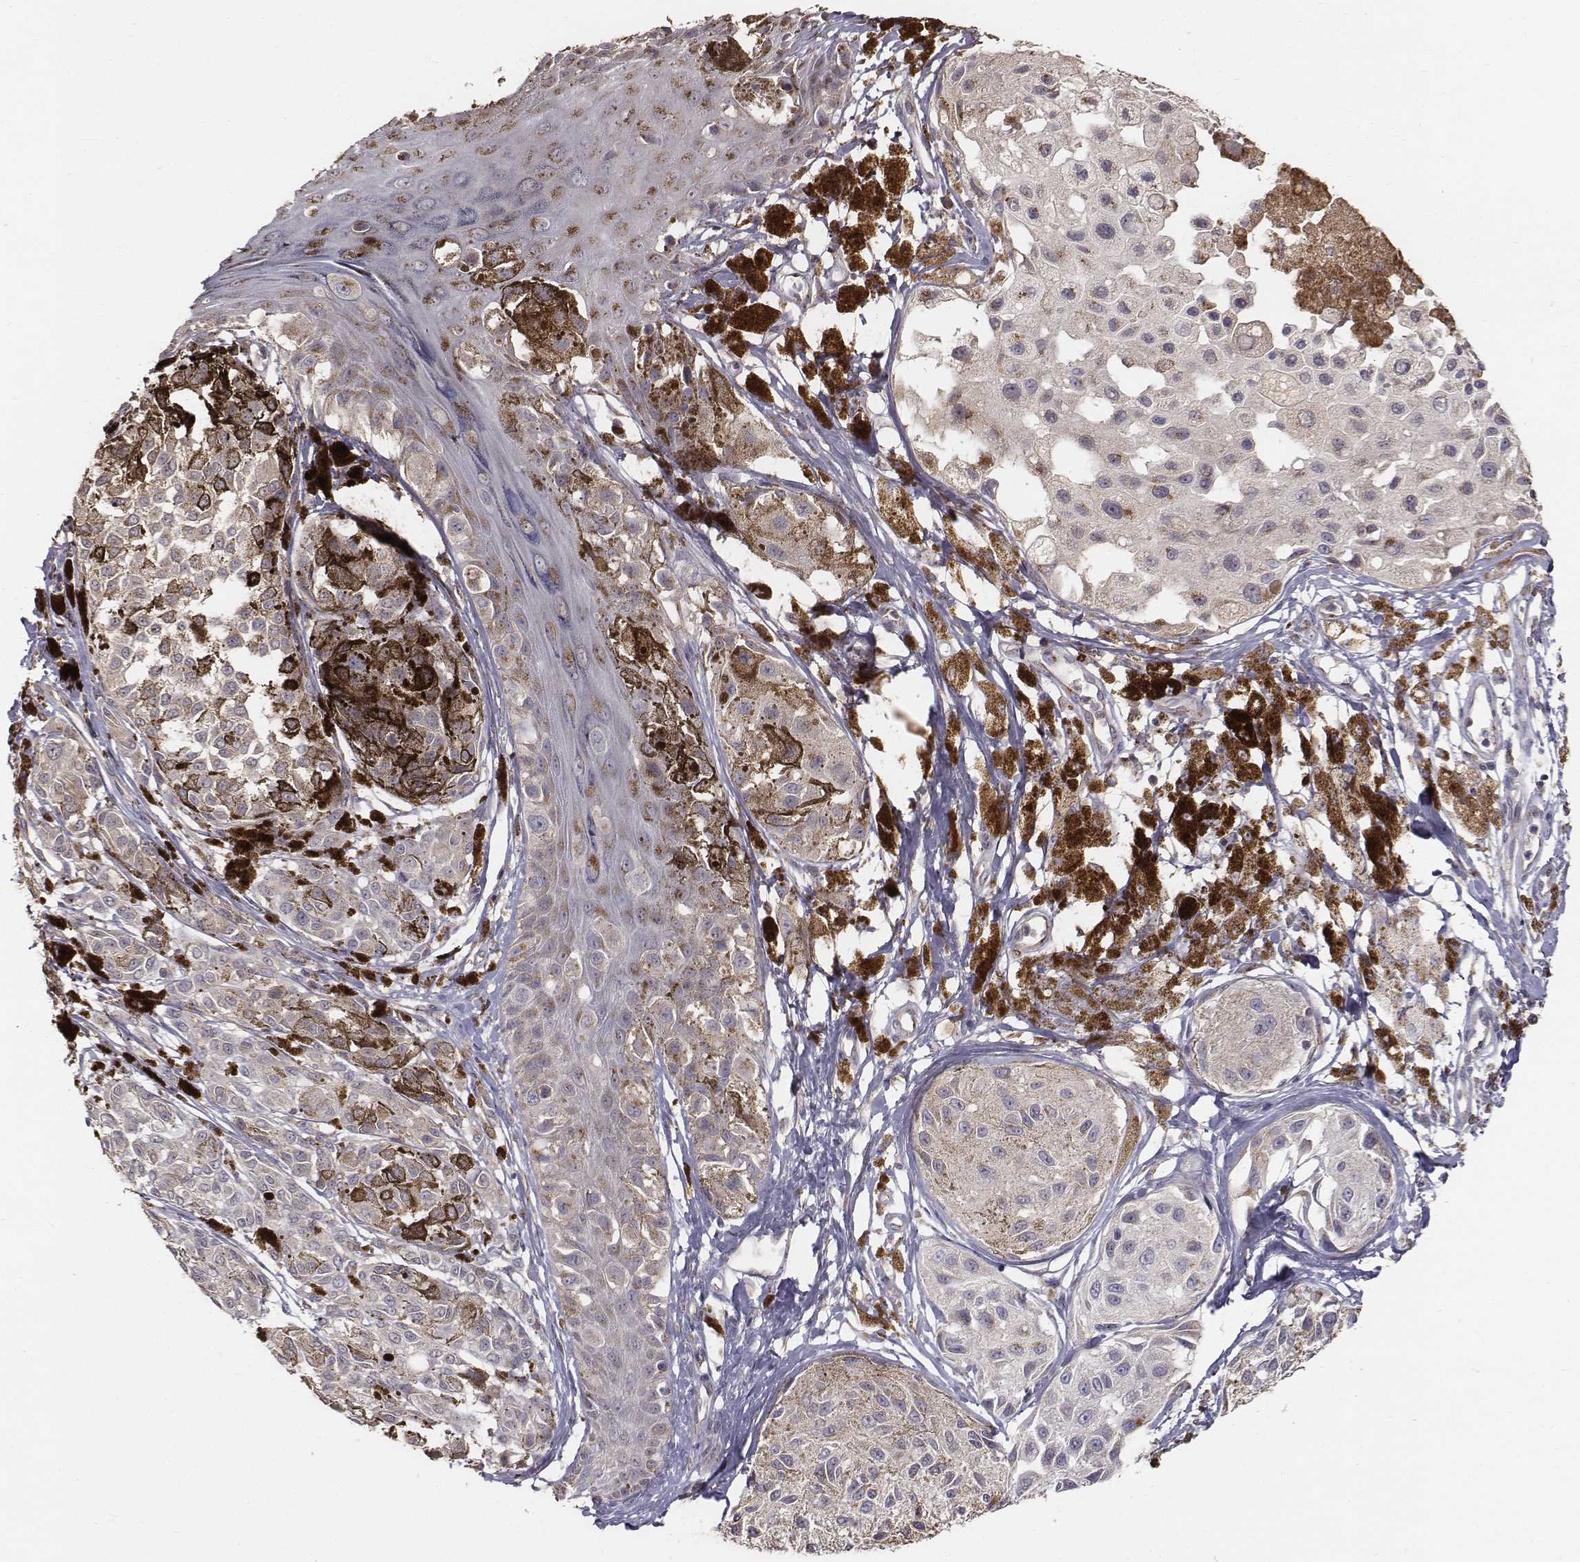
{"staining": {"intensity": "weak", "quantity": ">75%", "location": "cytoplasmic/membranous"}, "tissue": "melanoma", "cell_type": "Tumor cells", "image_type": "cancer", "snomed": [{"axis": "morphology", "description": "Malignant melanoma, NOS"}, {"axis": "topography", "description": "Skin"}], "caption": "There is low levels of weak cytoplasmic/membranous staining in tumor cells of malignant melanoma, as demonstrated by immunohistochemical staining (brown color).", "gene": "AP1B1", "patient": {"sex": "female", "age": 38}}